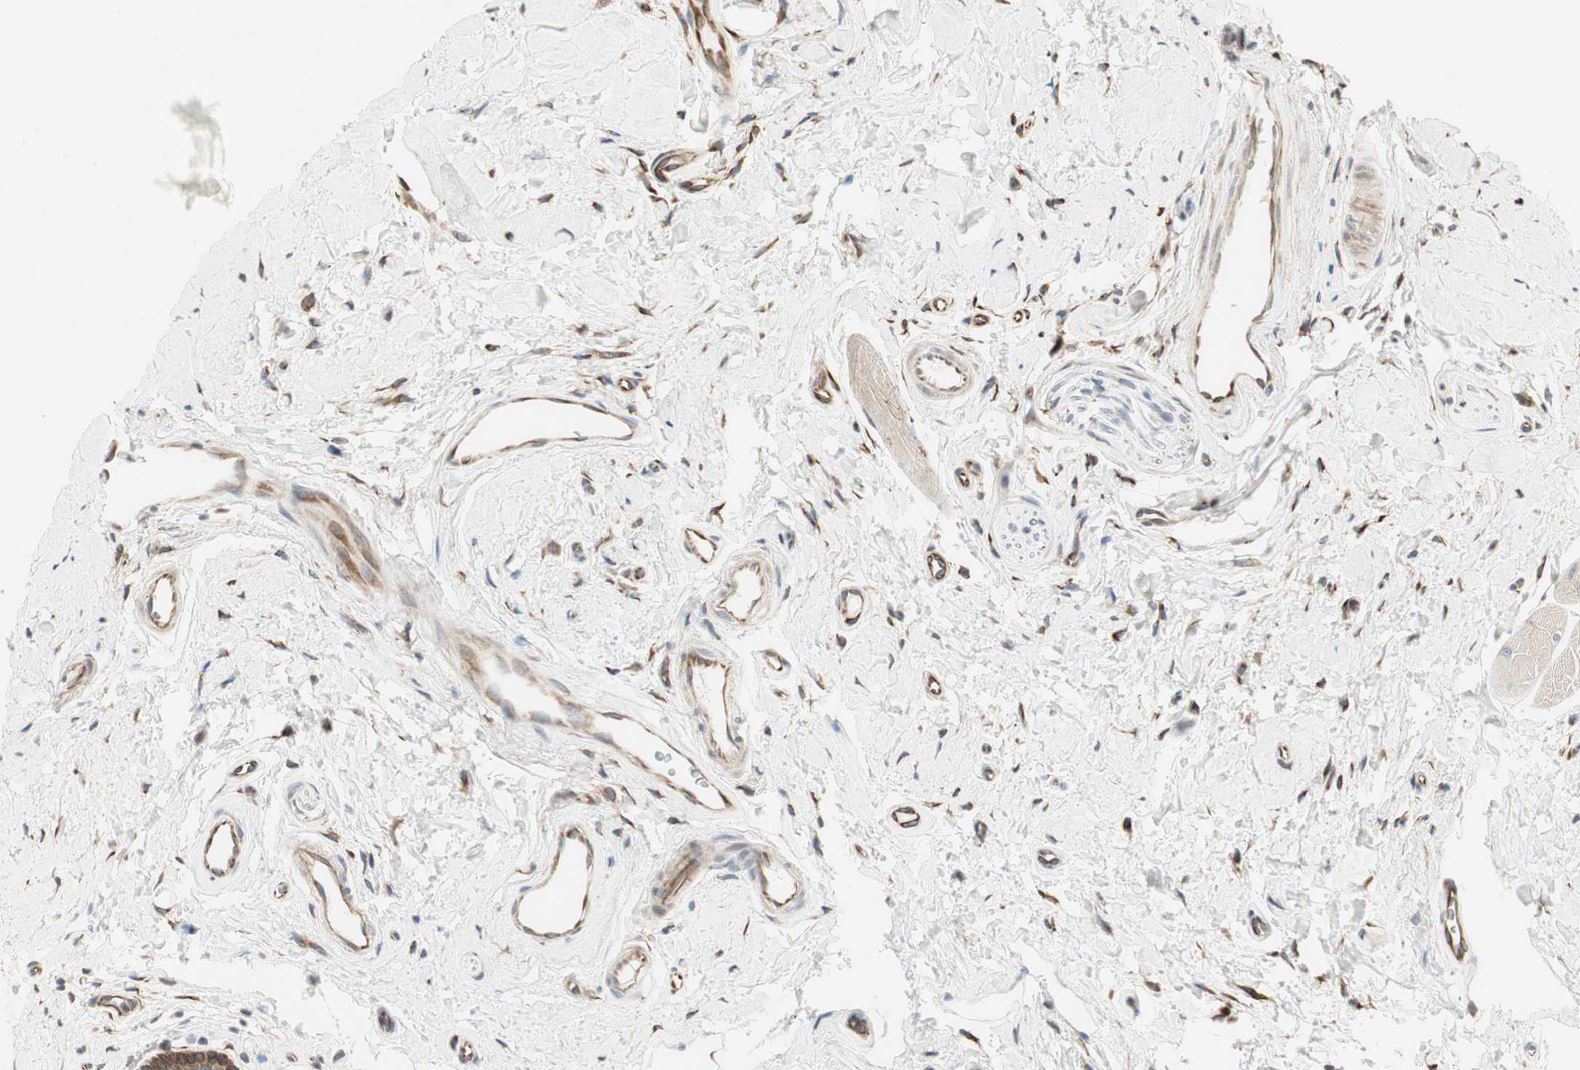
{"staining": {"intensity": "weak", "quantity": "<25%", "location": "cytoplasmic/membranous"}, "tissue": "oral mucosa", "cell_type": "Squamous epithelial cells", "image_type": "normal", "snomed": [{"axis": "morphology", "description": "Normal tissue, NOS"}, {"axis": "topography", "description": "Oral tissue"}], "caption": "Immunohistochemistry (IHC) of unremarkable oral mucosa shows no staining in squamous epithelial cells.", "gene": "H6PD", "patient": {"sex": "male", "age": 62}}